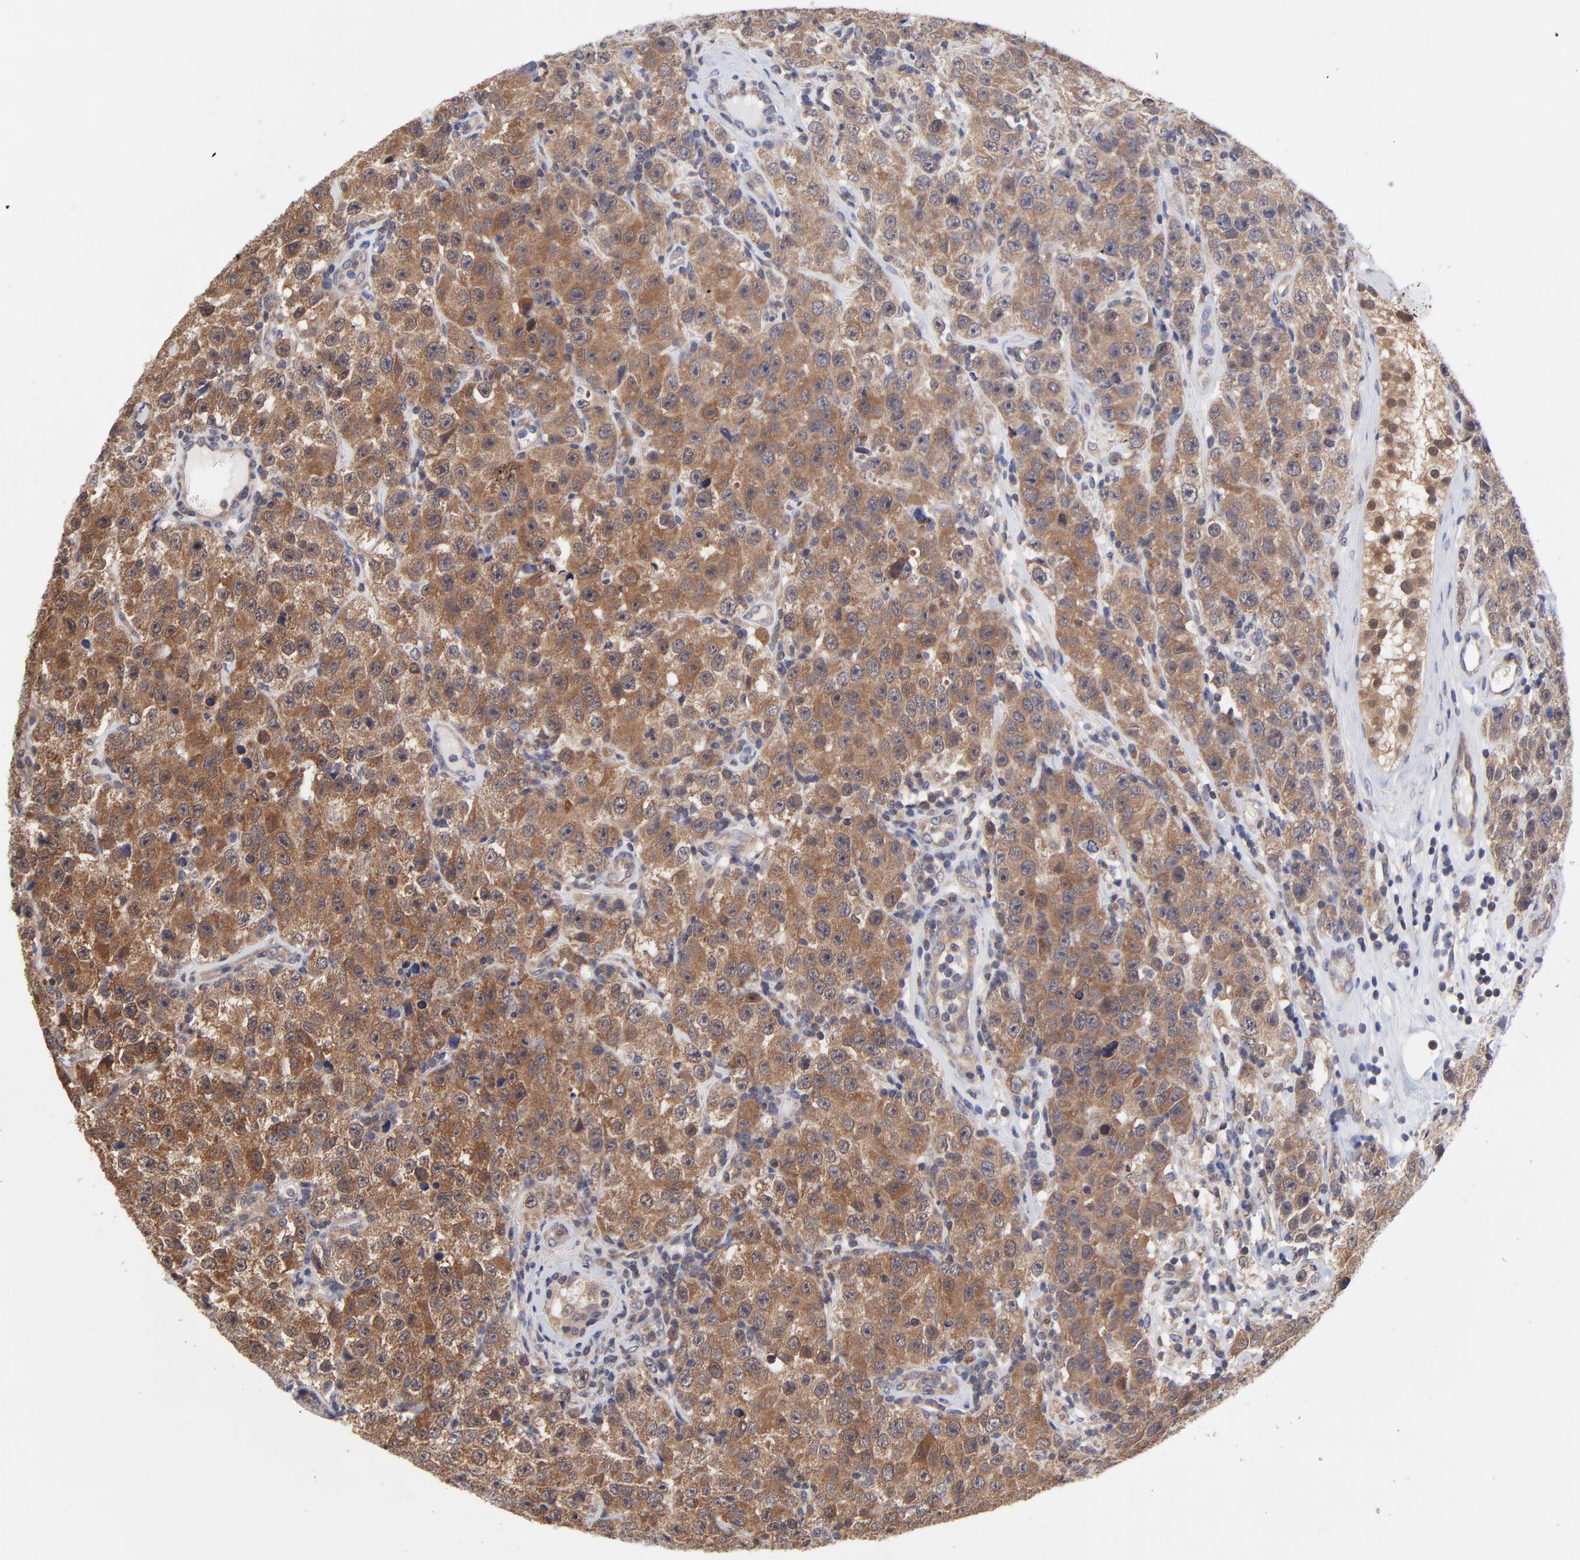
{"staining": {"intensity": "moderate", "quantity": ">75%", "location": "cytoplasmic/membranous"}, "tissue": "testis cancer", "cell_type": "Tumor cells", "image_type": "cancer", "snomed": [{"axis": "morphology", "description": "Seminoma, NOS"}, {"axis": "topography", "description": "Testis"}], "caption": "A histopathology image of human testis cancer stained for a protein reveals moderate cytoplasmic/membranous brown staining in tumor cells.", "gene": "PCMT1", "patient": {"sex": "male", "age": 52}}